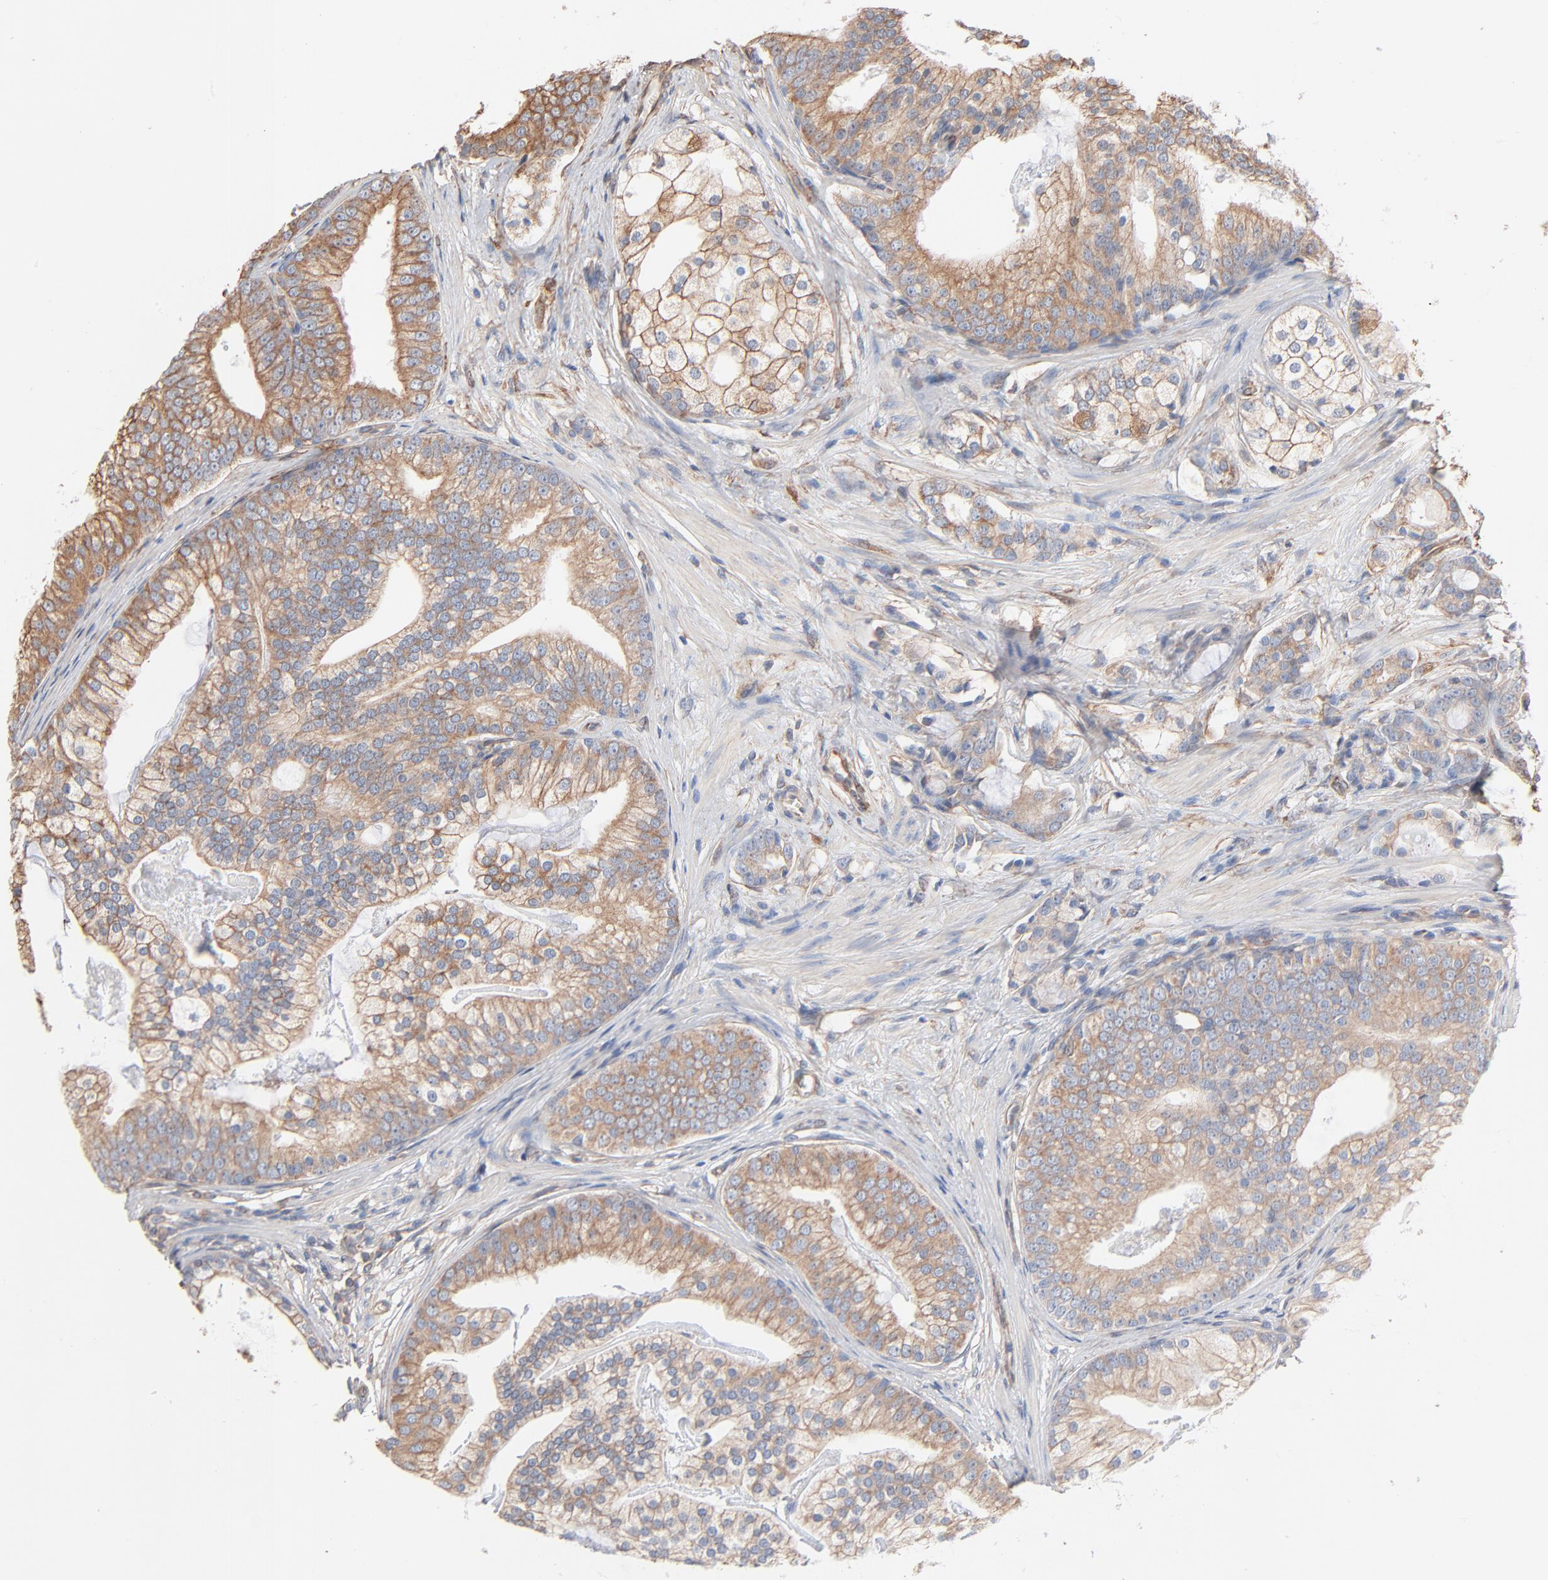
{"staining": {"intensity": "weak", "quantity": "<25%", "location": "cytoplasmic/membranous"}, "tissue": "prostate cancer", "cell_type": "Tumor cells", "image_type": "cancer", "snomed": [{"axis": "morphology", "description": "Adenocarcinoma, Low grade"}, {"axis": "topography", "description": "Prostate"}], "caption": "Immunohistochemistry photomicrograph of neoplastic tissue: human prostate cancer stained with DAB (3,3'-diaminobenzidine) demonstrates no significant protein staining in tumor cells.", "gene": "ABCD4", "patient": {"sex": "male", "age": 58}}